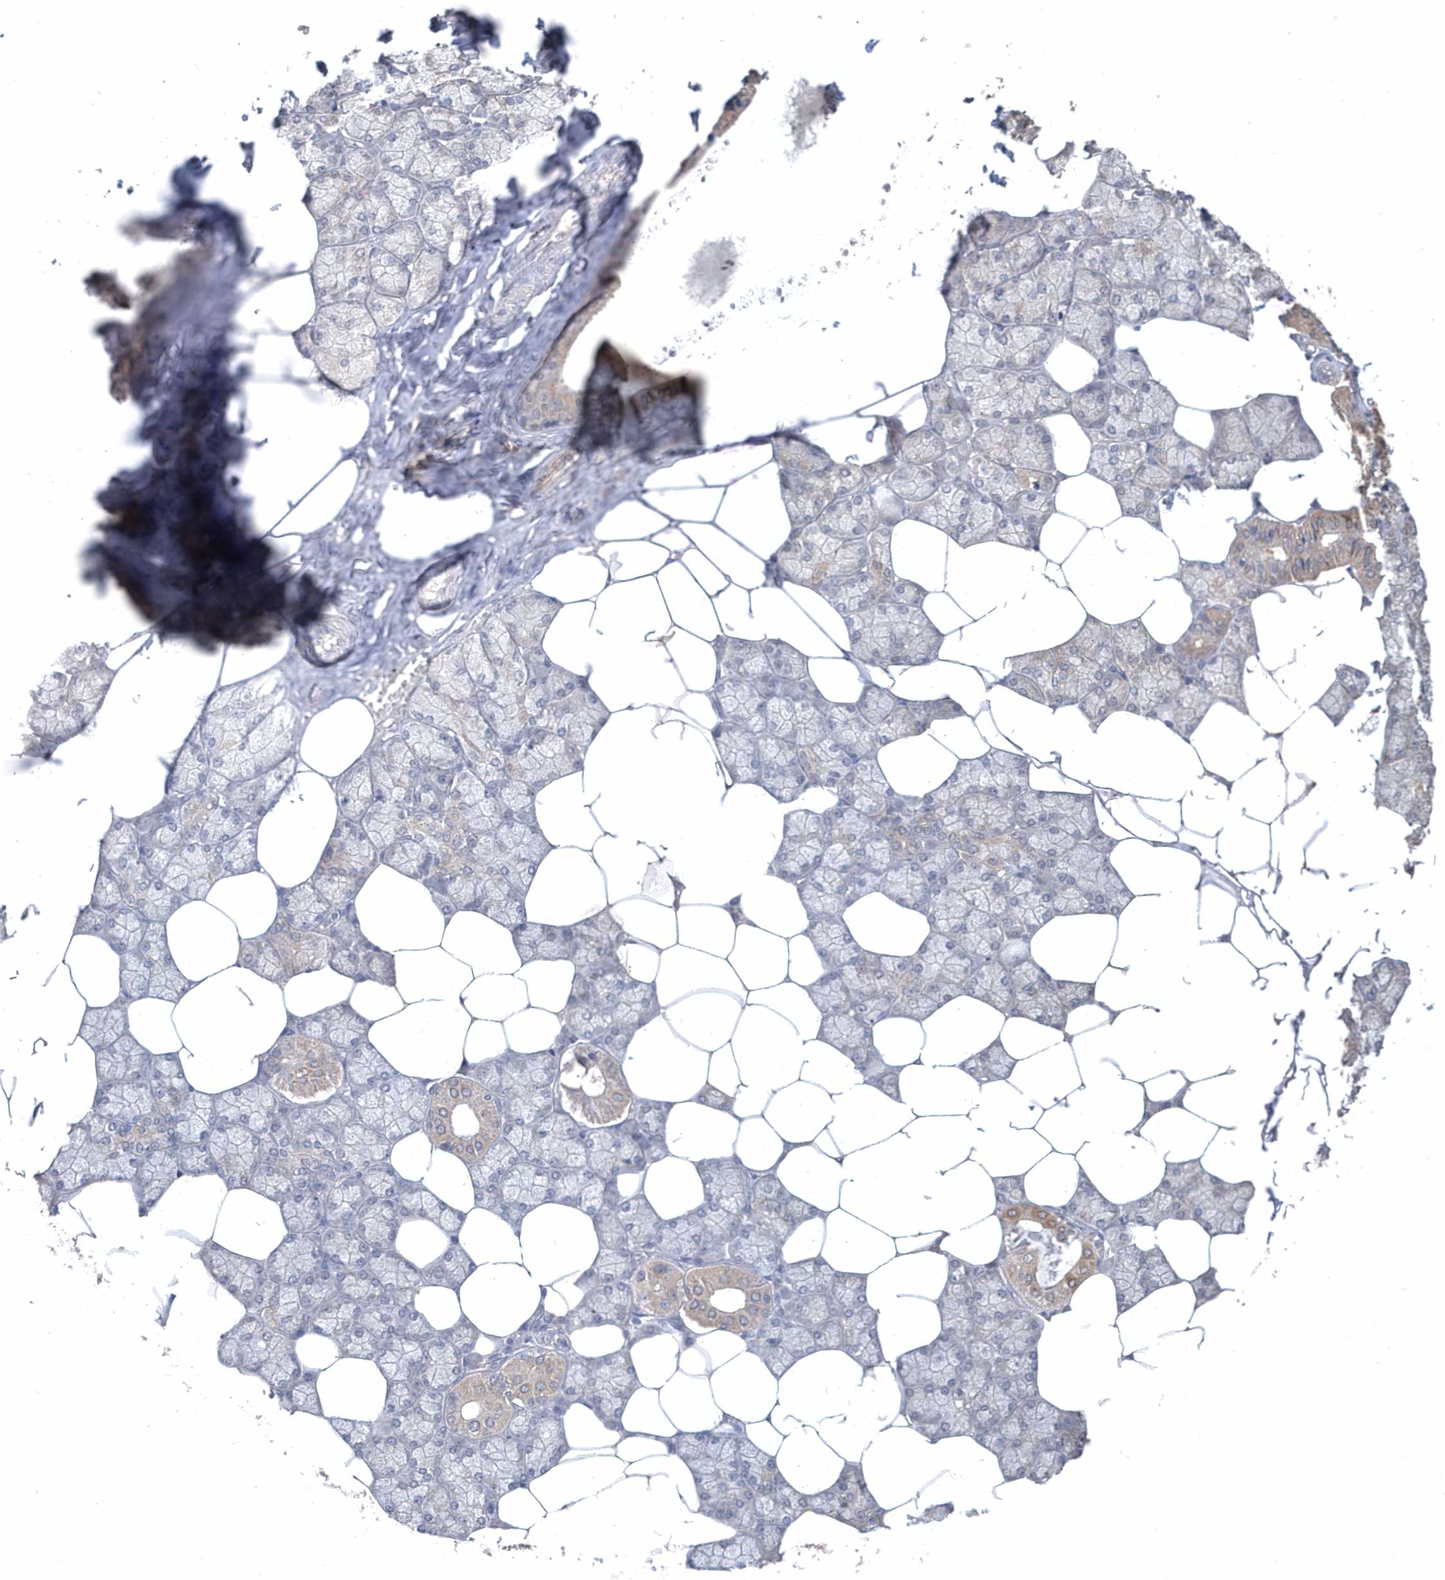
{"staining": {"intensity": "weak", "quantity": "25%-75%", "location": "cytoplasmic/membranous"}, "tissue": "salivary gland", "cell_type": "Glandular cells", "image_type": "normal", "snomed": [{"axis": "morphology", "description": "Normal tissue, NOS"}, {"axis": "topography", "description": "Salivary gland"}], "caption": "IHC micrograph of normal salivary gland stained for a protein (brown), which shows low levels of weak cytoplasmic/membranous staining in about 25%-75% of glandular cells.", "gene": "AKR7A2", "patient": {"sex": "male", "age": 62}}